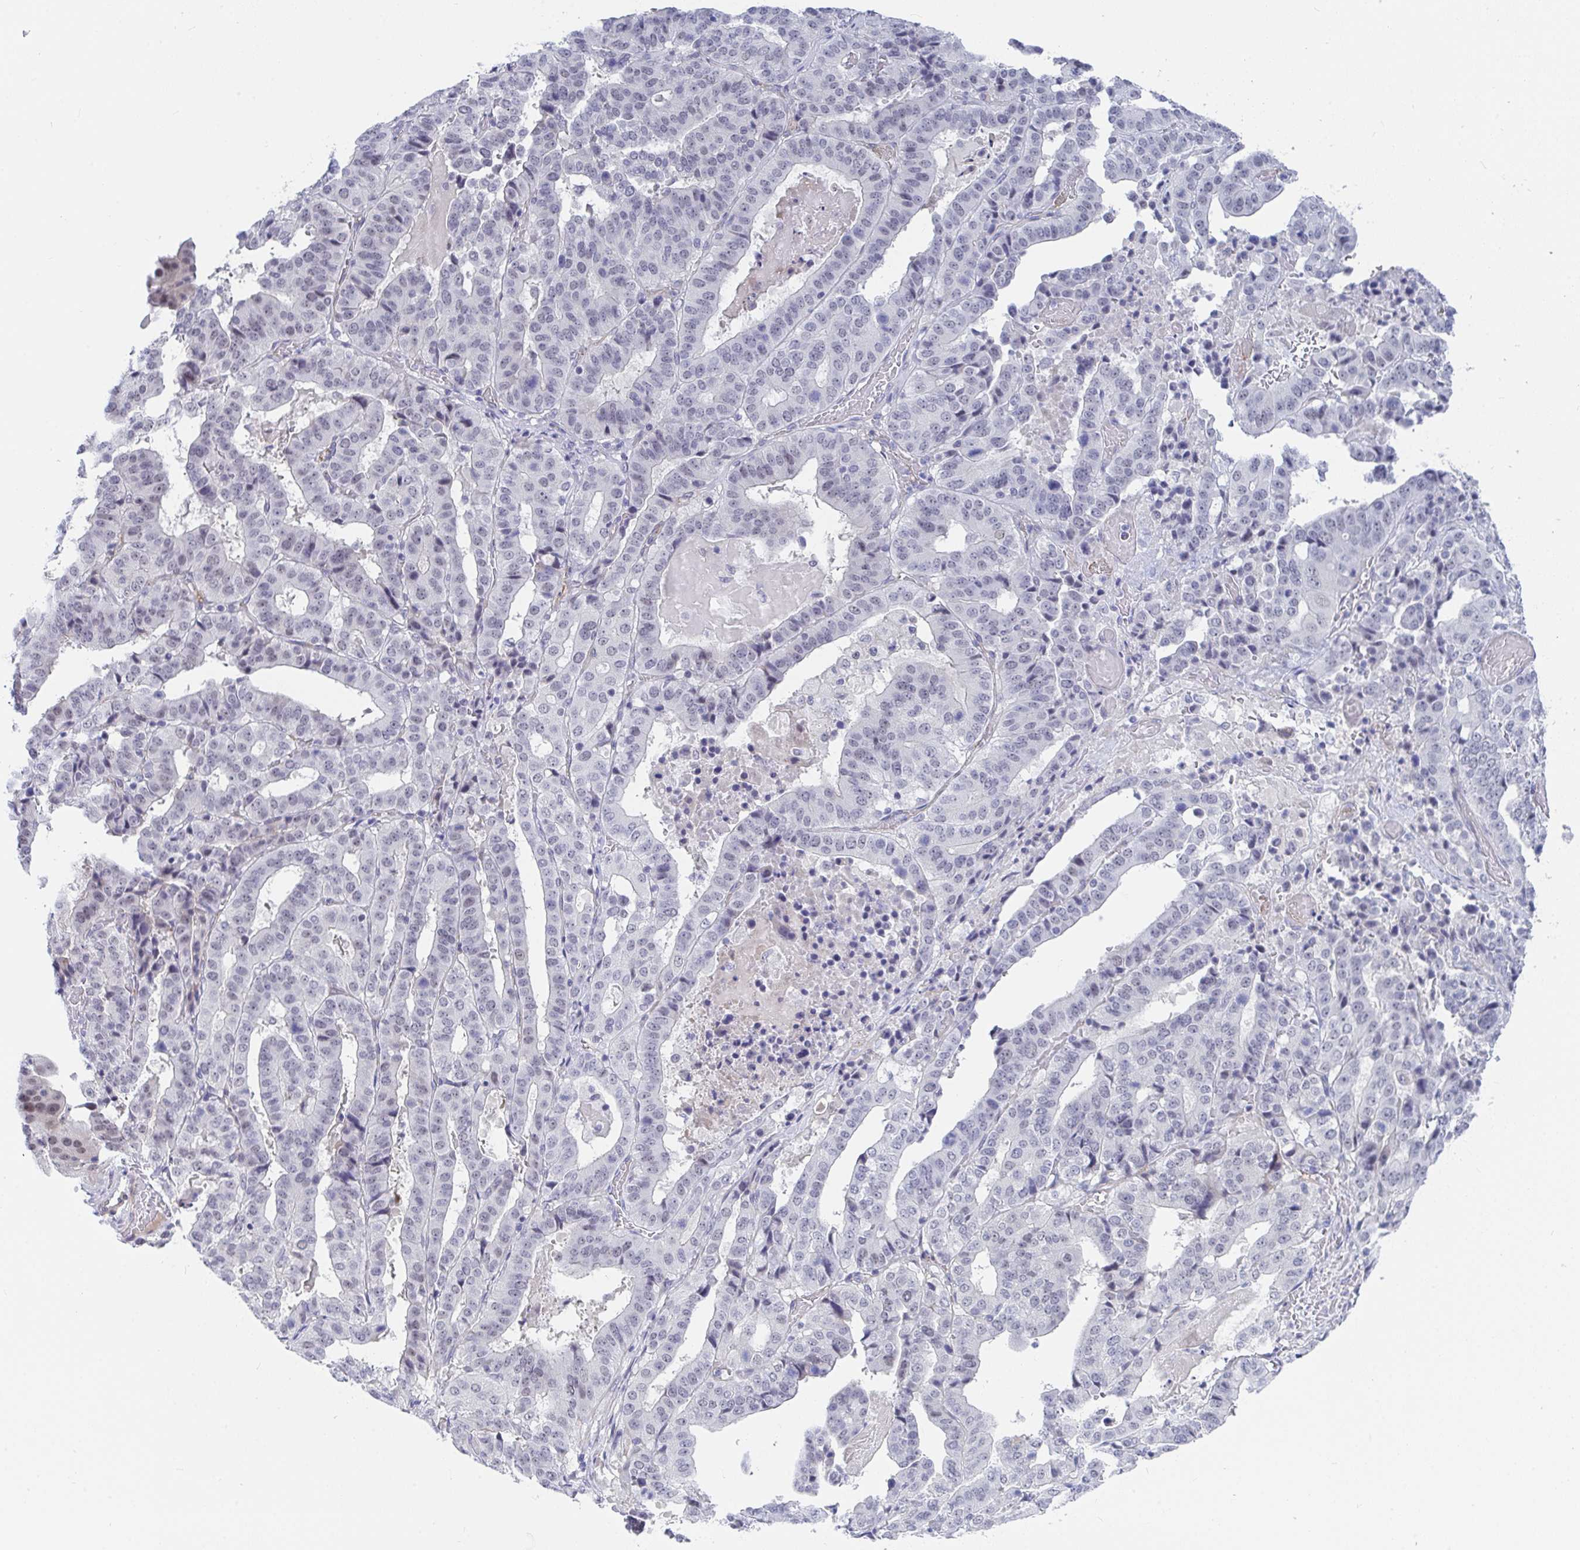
{"staining": {"intensity": "weak", "quantity": "<25%", "location": "nuclear"}, "tissue": "stomach cancer", "cell_type": "Tumor cells", "image_type": "cancer", "snomed": [{"axis": "morphology", "description": "Adenocarcinoma, NOS"}, {"axis": "topography", "description": "Stomach"}], "caption": "Tumor cells show no significant protein positivity in stomach adenocarcinoma.", "gene": "DAOA", "patient": {"sex": "male", "age": 48}}